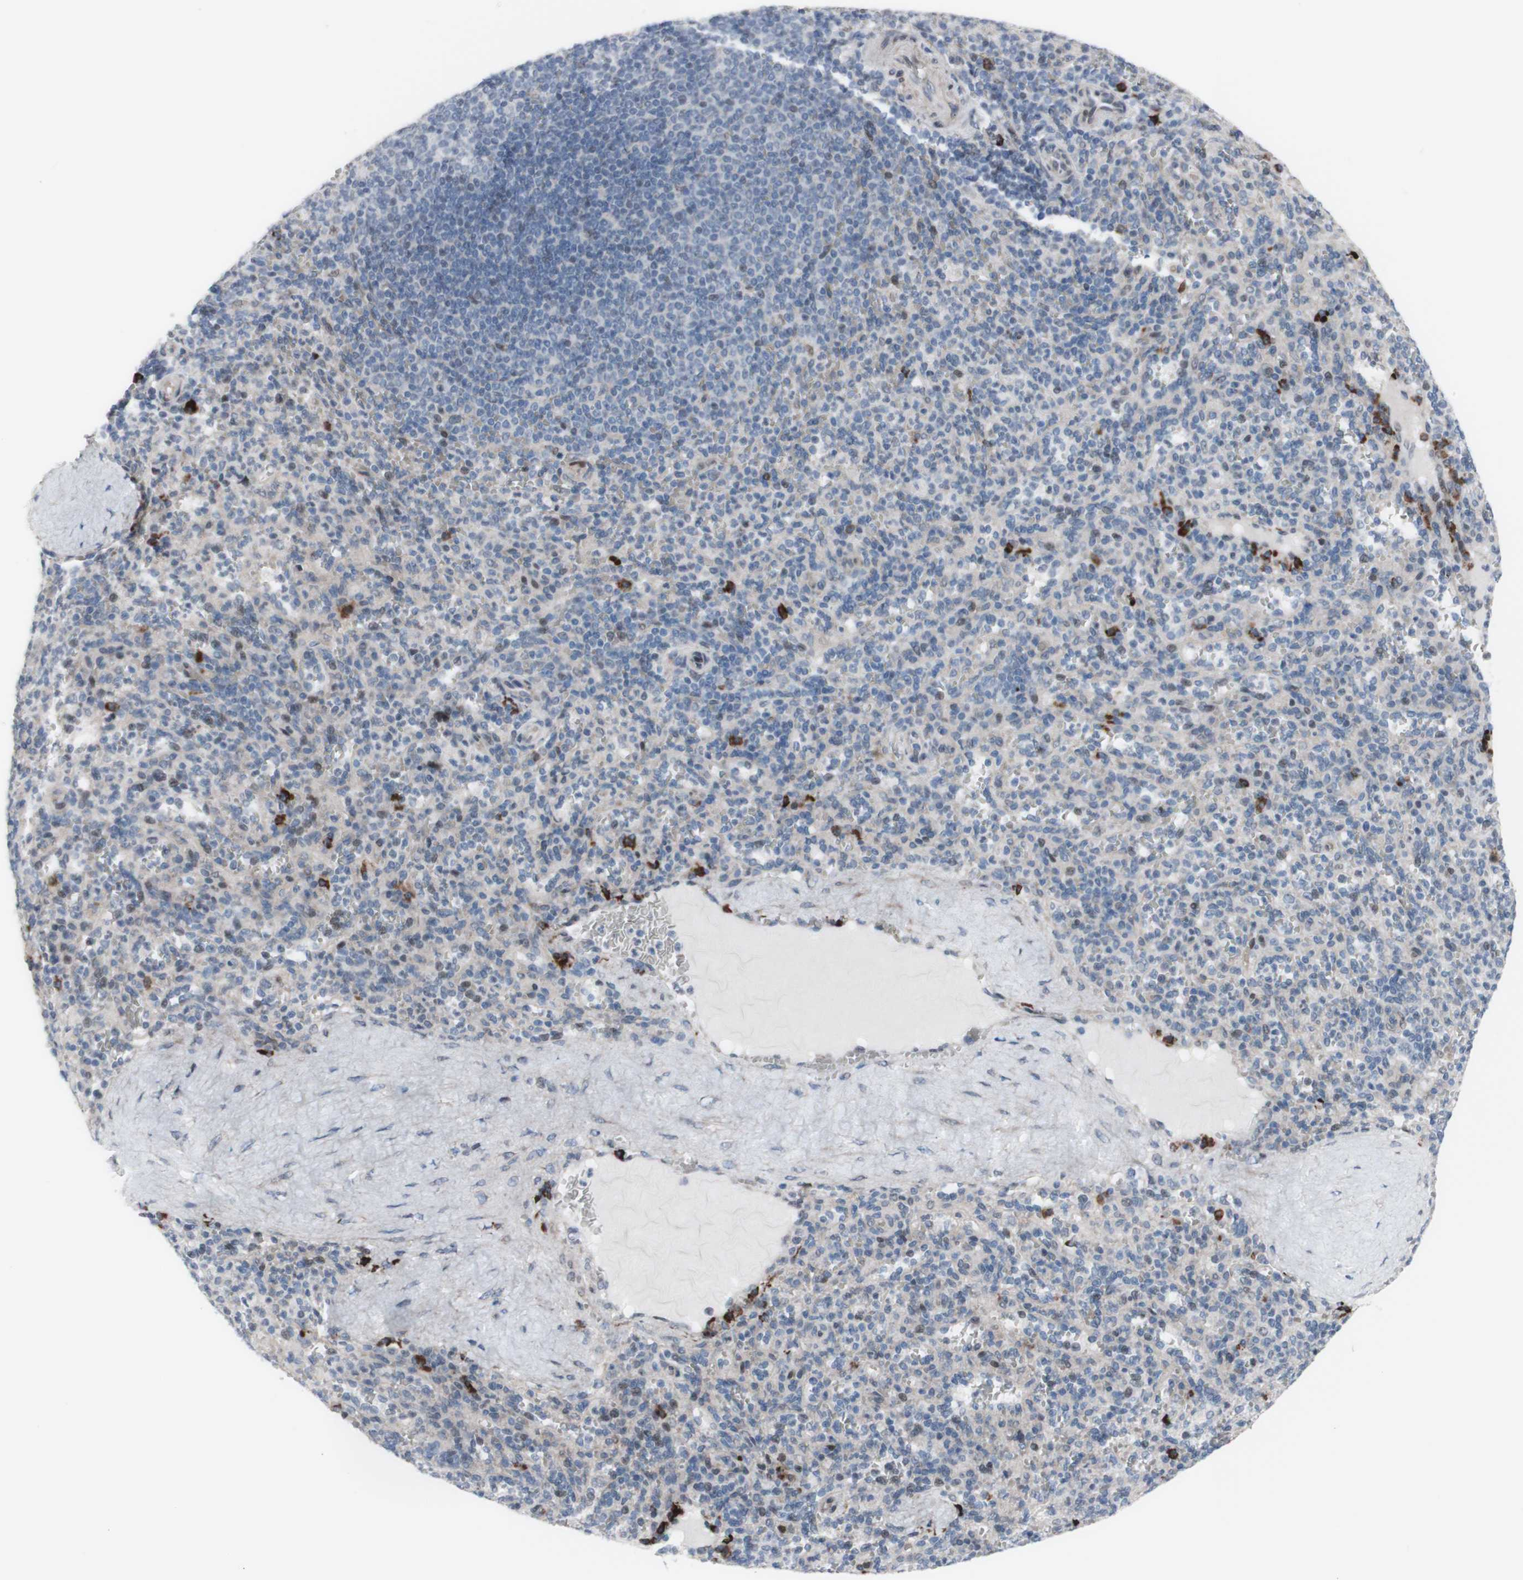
{"staining": {"intensity": "strong", "quantity": "<25%", "location": "cytoplasmic/membranous"}, "tissue": "spleen", "cell_type": "Cells in red pulp", "image_type": "normal", "snomed": [{"axis": "morphology", "description": "Normal tissue, NOS"}, {"axis": "topography", "description": "Spleen"}], "caption": "Immunohistochemistry (IHC) (DAB) staining of unremarkable human spleen exhibits strong cytoplasmic/membranous protein staining in approximately <25% of cells in red pulp.", "gene": "PHTF2", "patient": {"sex": "male", "age": 36}}